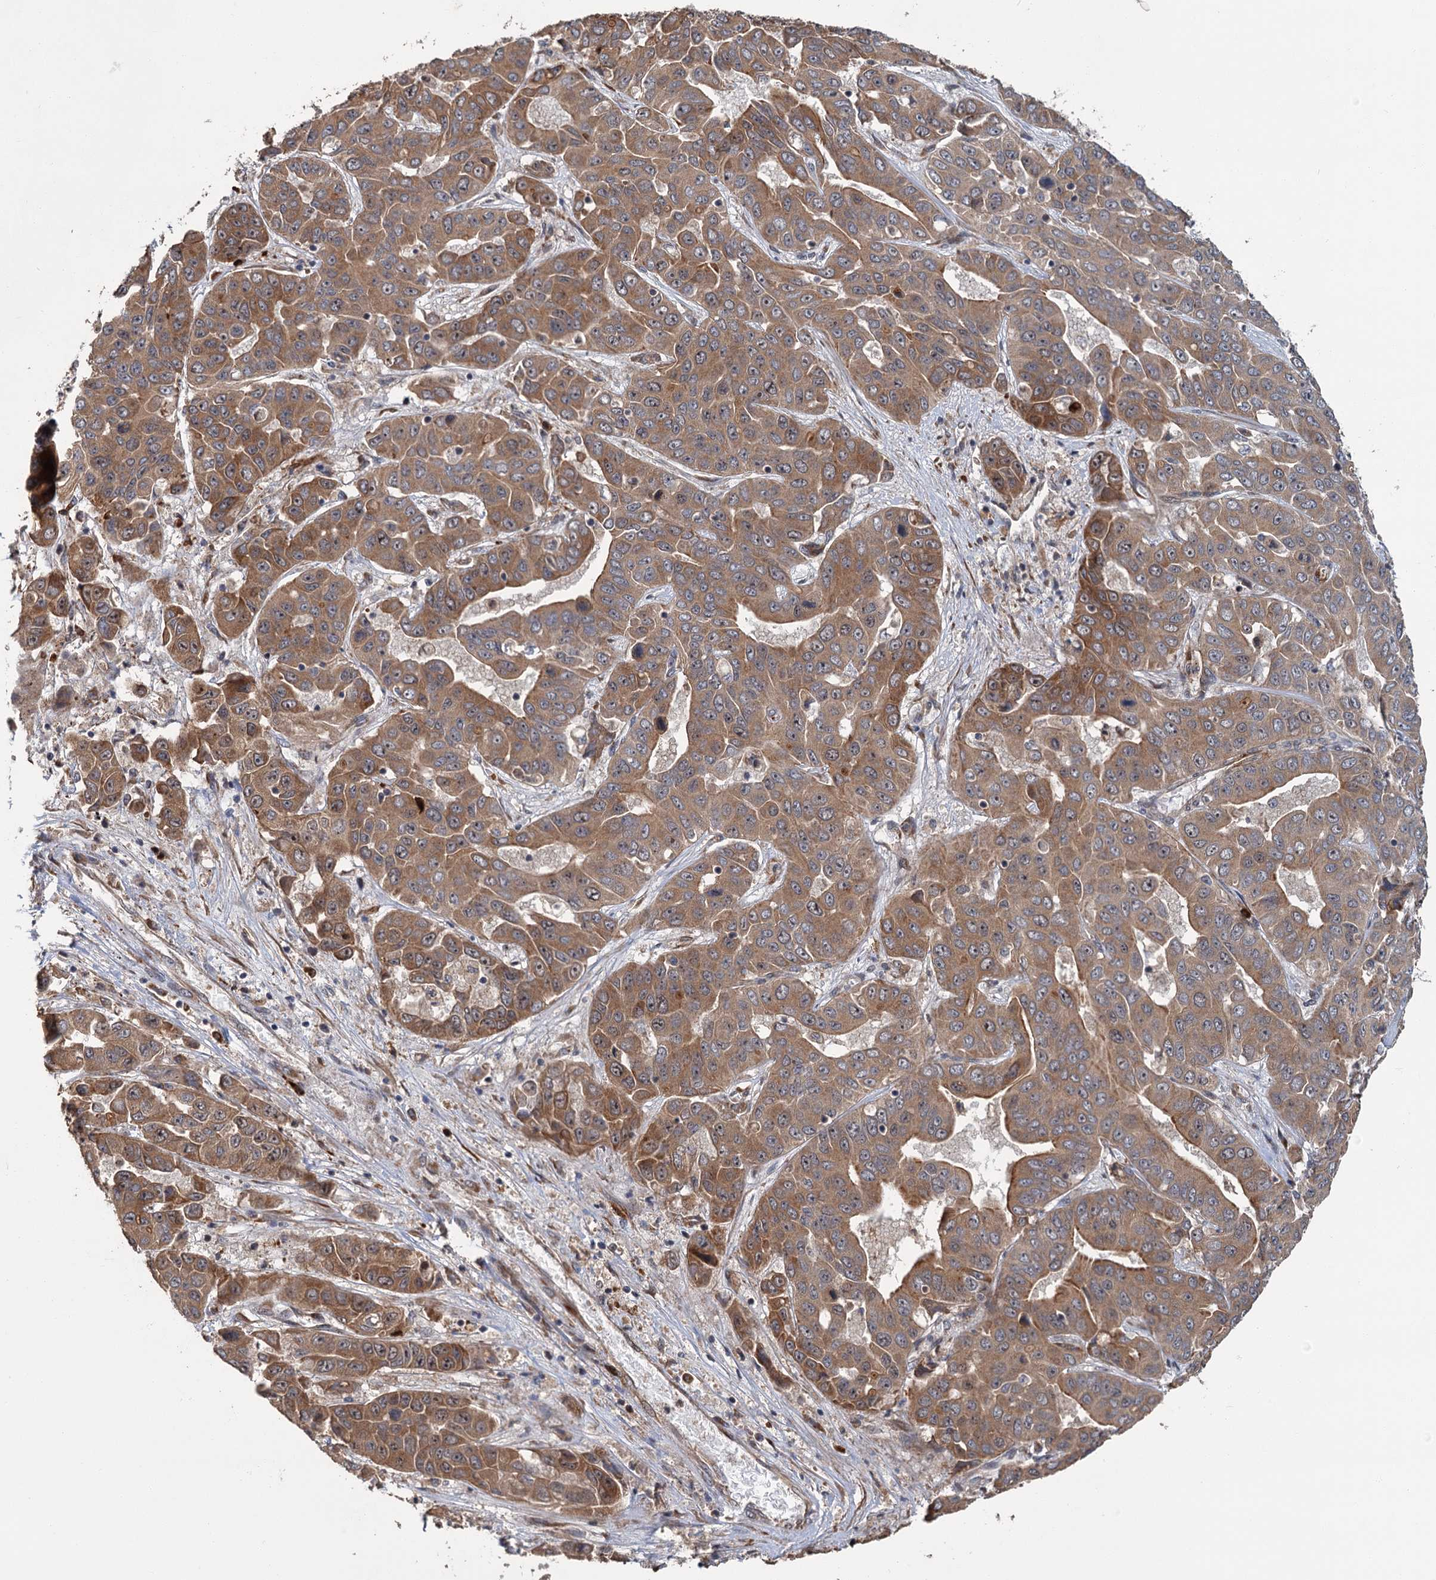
{"staining": {"intensity": "moderate", "quantity": ">75%", "location": "cytoplasmic/membranous"}, "tissue": "liver cancer", "cell_type": "Tumor cells", "image_type": "cancer", "snomed": [{"axis": "morphology", "description": "Cholangiocarcinoma"}, {"axis": "topography", "description": "Liver"}], "caption": "Cholangiocarcinoma (liver) stained for a protein (brown) reveals moderate cytoplasmic/membranous positive positivity in about >75% of tumor cells.", "gene": "KANSL2", "patient": {"sex": "female", "age": 52}}